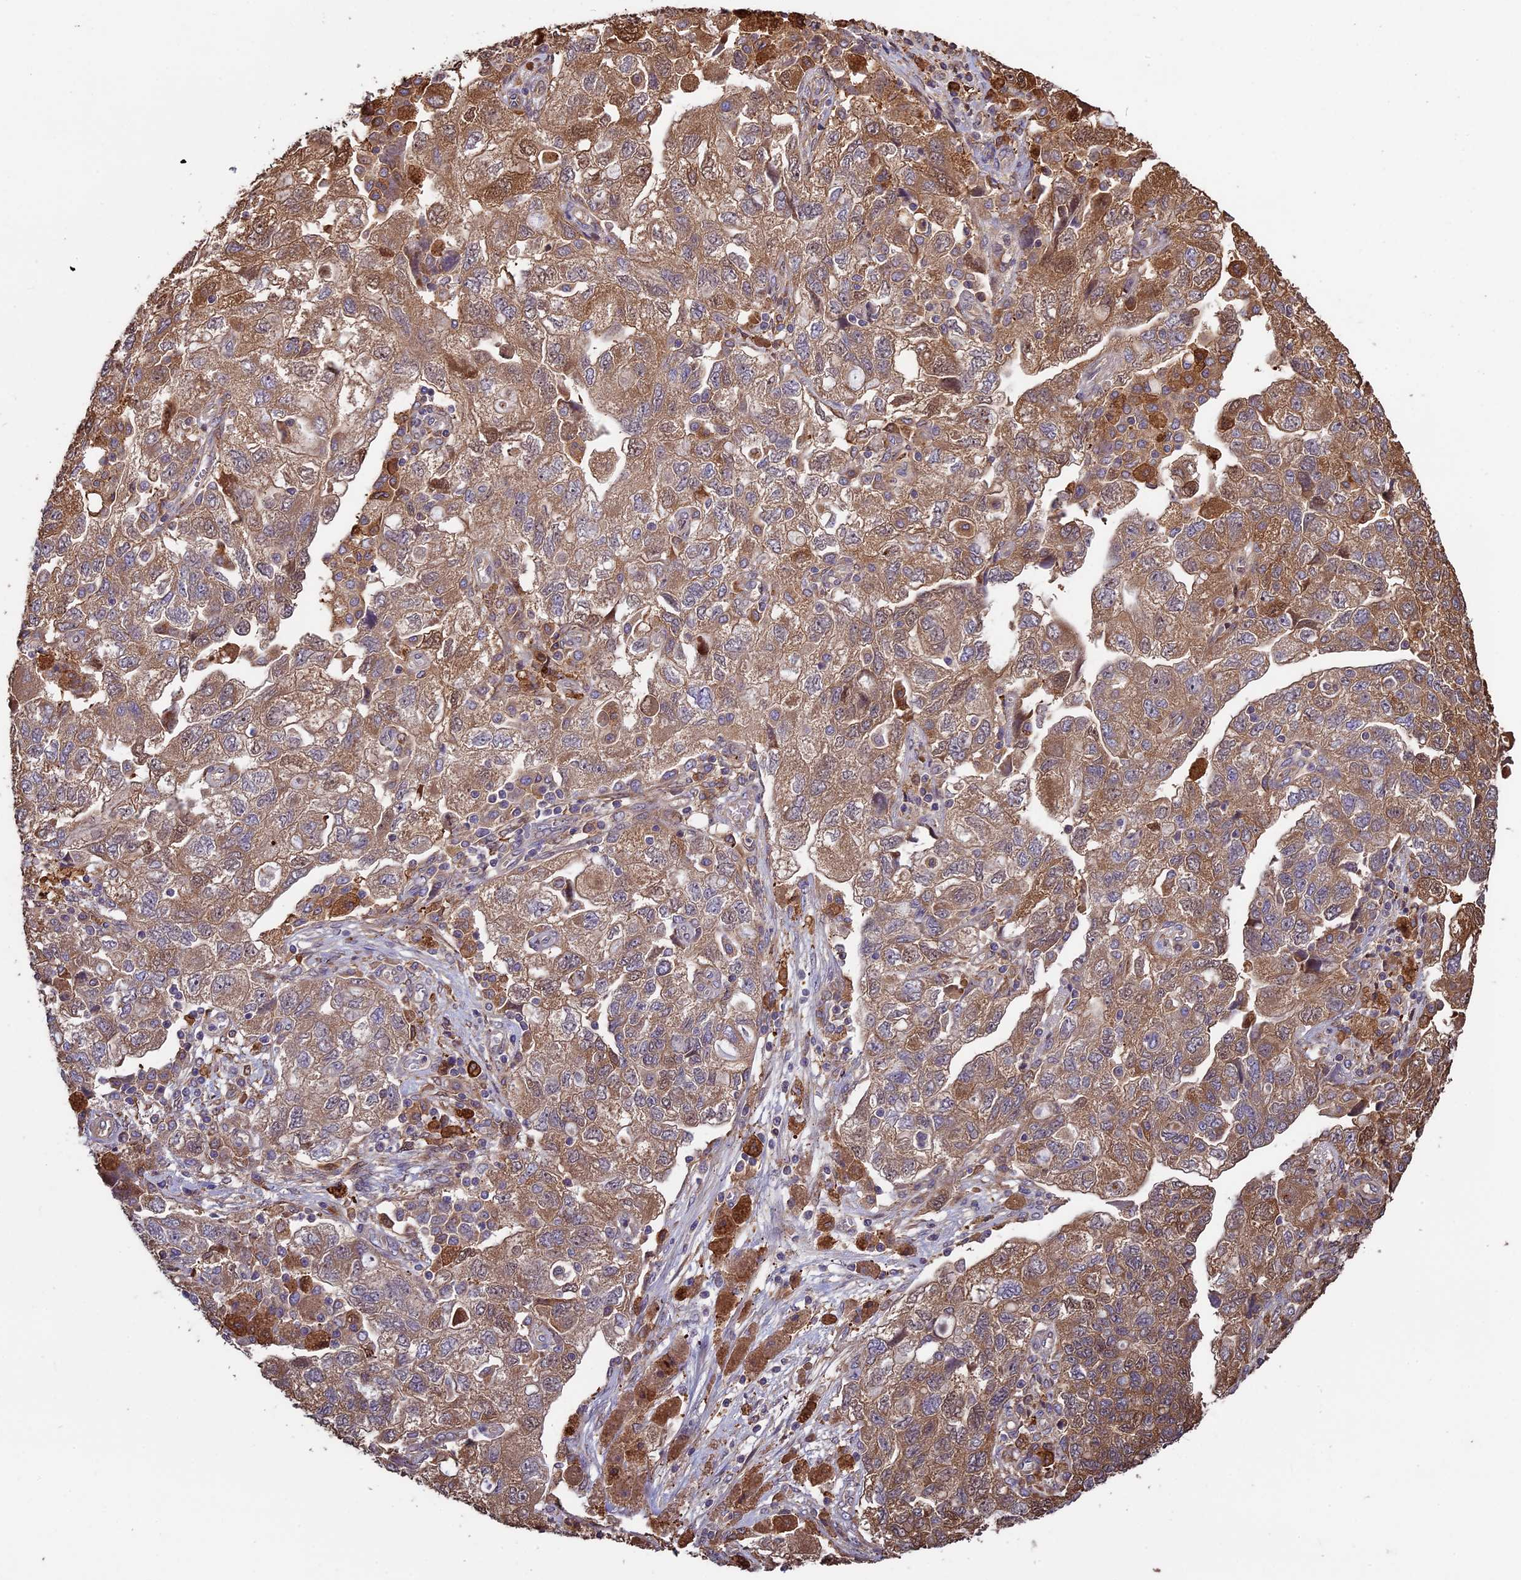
{"staining": {"intensity": "moderate", "quantity": ">75%", "location": "cytoplasmic/membranous"}, "tissue": "ovarian cancer", "cell_type": "Tumor cells", "image_type": "cancer", "snomed": [{"axis": "morphology", "description": "Carcinoma, NOS"}, {"axis": "morphology", "description": "Cystadenocarcinoma, serous, NOS"}, {"axis": "topography", "description": "Ovary"}], "caption": "Ovarian cancer stained for a protein shows moderate cytoplasmic/membranous positivity in tumor cells. Immunohistochemistry (ihc) stains the protein of interest in brown and the nuclei are stained blue.", "gene": "VWA3A", "patient": {"sex": "female", "age": 69}}